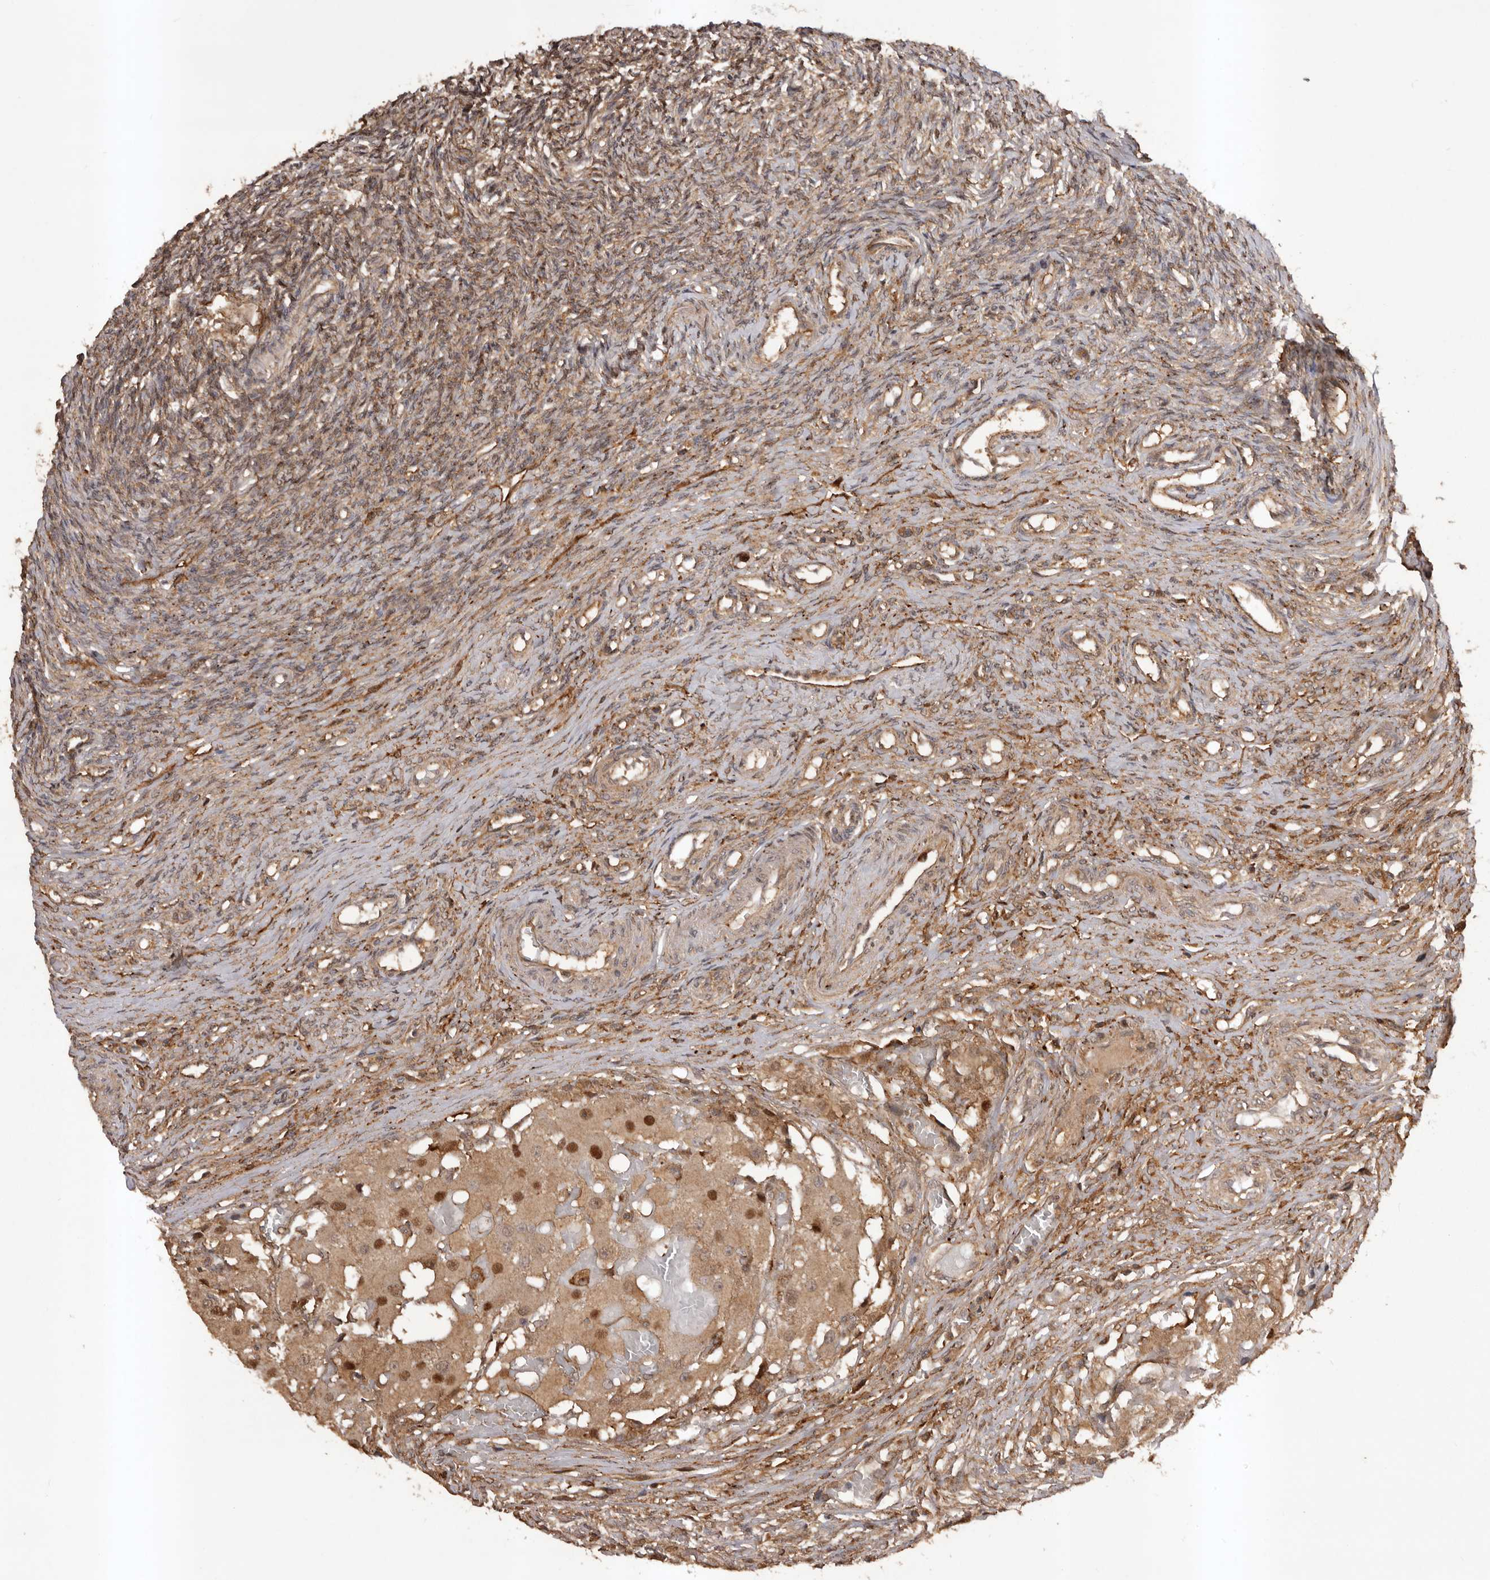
{"staining": {"intensity": "moderate", "quantity": ">75%", "location": "cytoplasmic/membranous"}, "tissue": "ovary", "cell_type": "Follicle cells", "image_type": "normal", "snomed": [{"axis": "morphology", "description": "Adenocarcinoma, NOS"}, {"axis": "topography", "description": "Endometrium"}], "caption": "This is an image of immunohistochemistry (IHC) staining of benign ovary, which shows moderate positivity in the cytoplasmic/membranous of follicle cells.", "gene": "SLC22A3", "patient": {"sex": "female", "age": 32}}